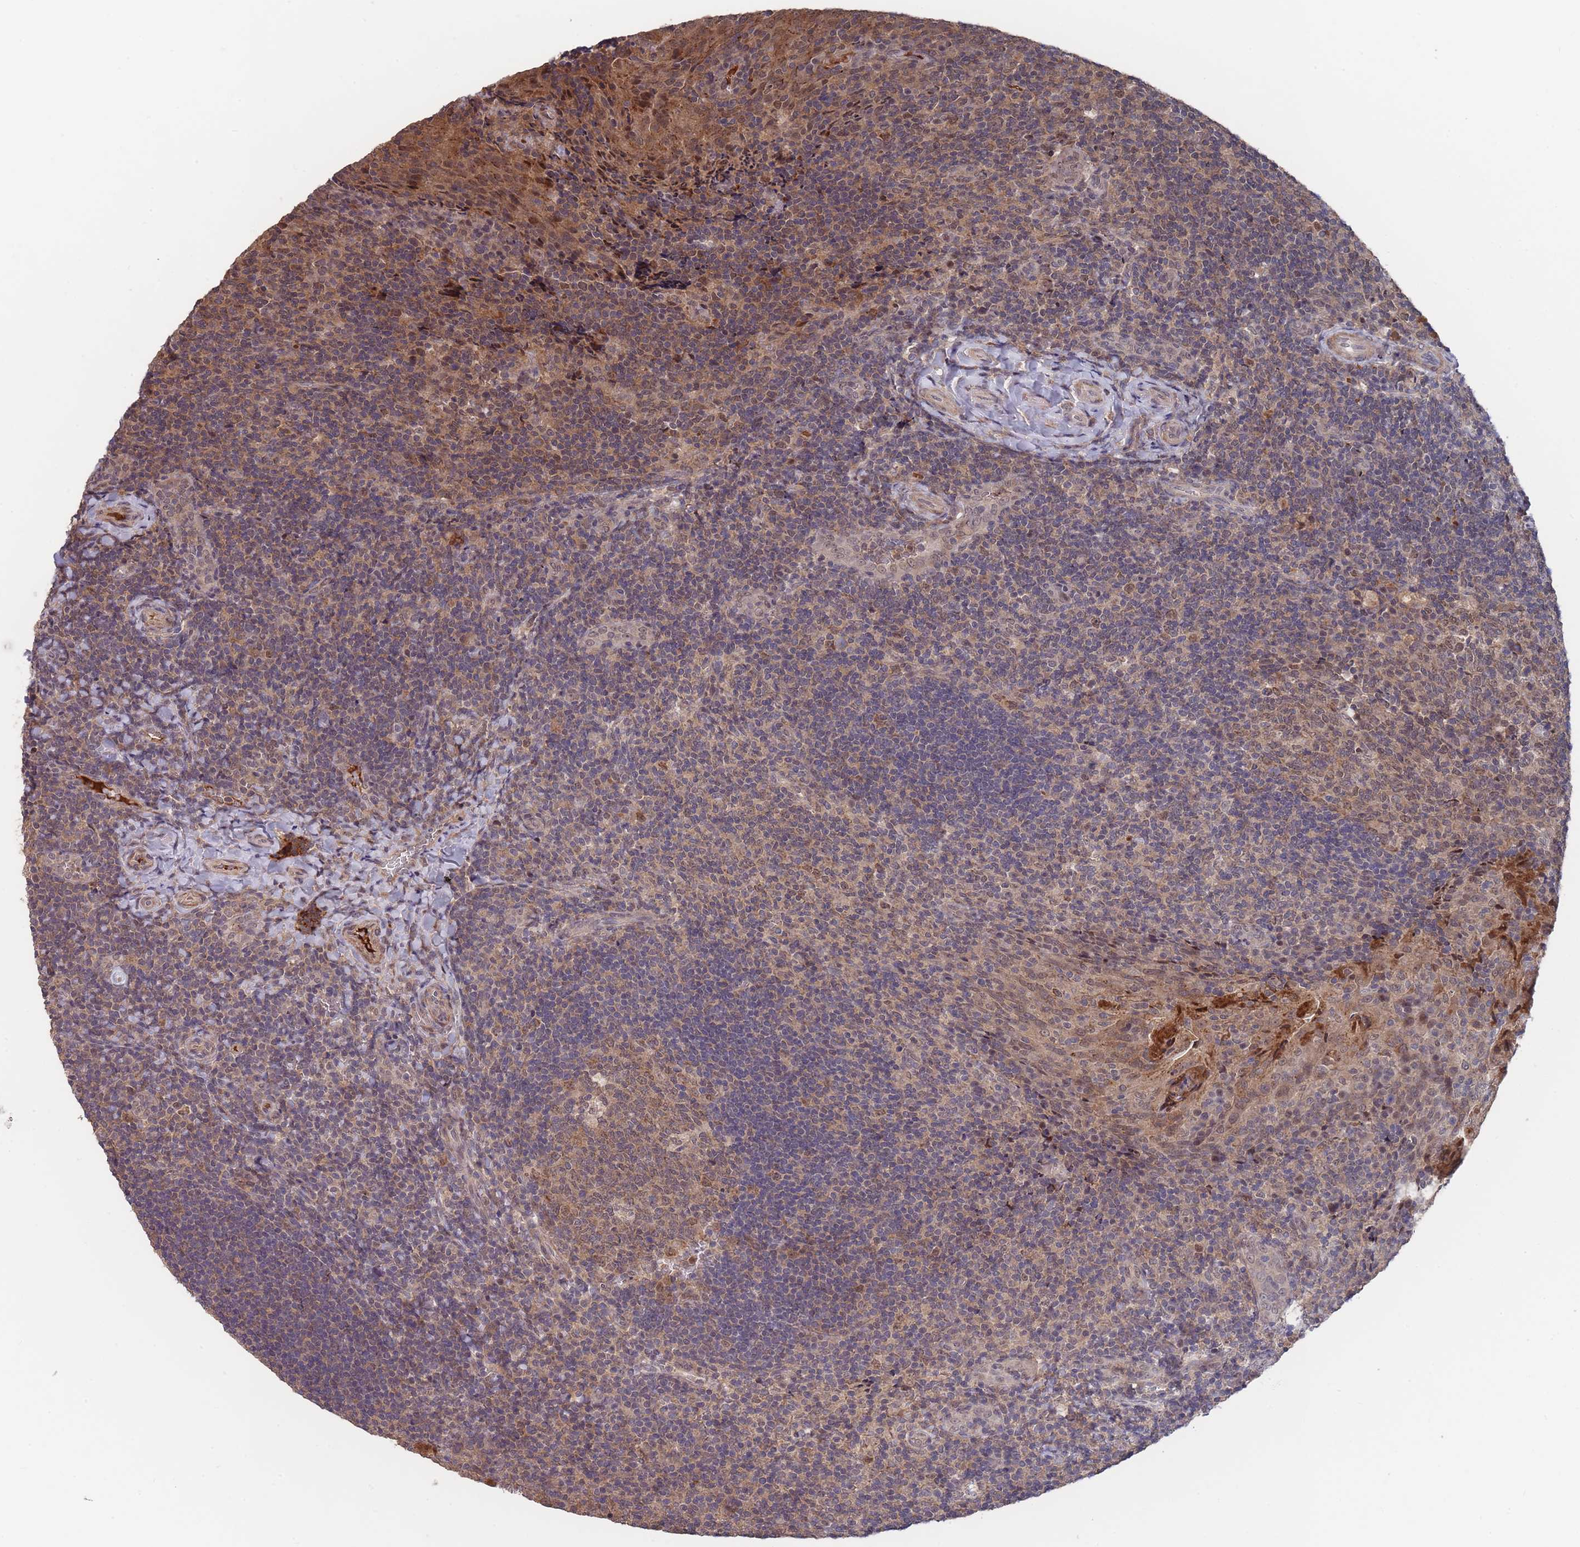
{"staining": {"intensity": "moderate", "quantity": ">75%", "location": "cytoplasmic/membranous"}, "tissue": "tonsil", "cell_type": "Germinal center cells", "image_type": "normal", "snomed": [{"axis": "morphology", "description": "Normal tissue, NOS"}, {"axis": "topography", "description": "Tonsil"}], "caption": "A brown stain shows moderate cytoplasmic/membranous expression of a protein in germinal center cells of unremarkable human tonsil. The protein of interest is stained brown, and the nuclei are stained in blue (DAB IHC with brightfield microscopy, high magnification).", "gene": "SF3B1", "patient": {"sex": "male", "age": 17}}